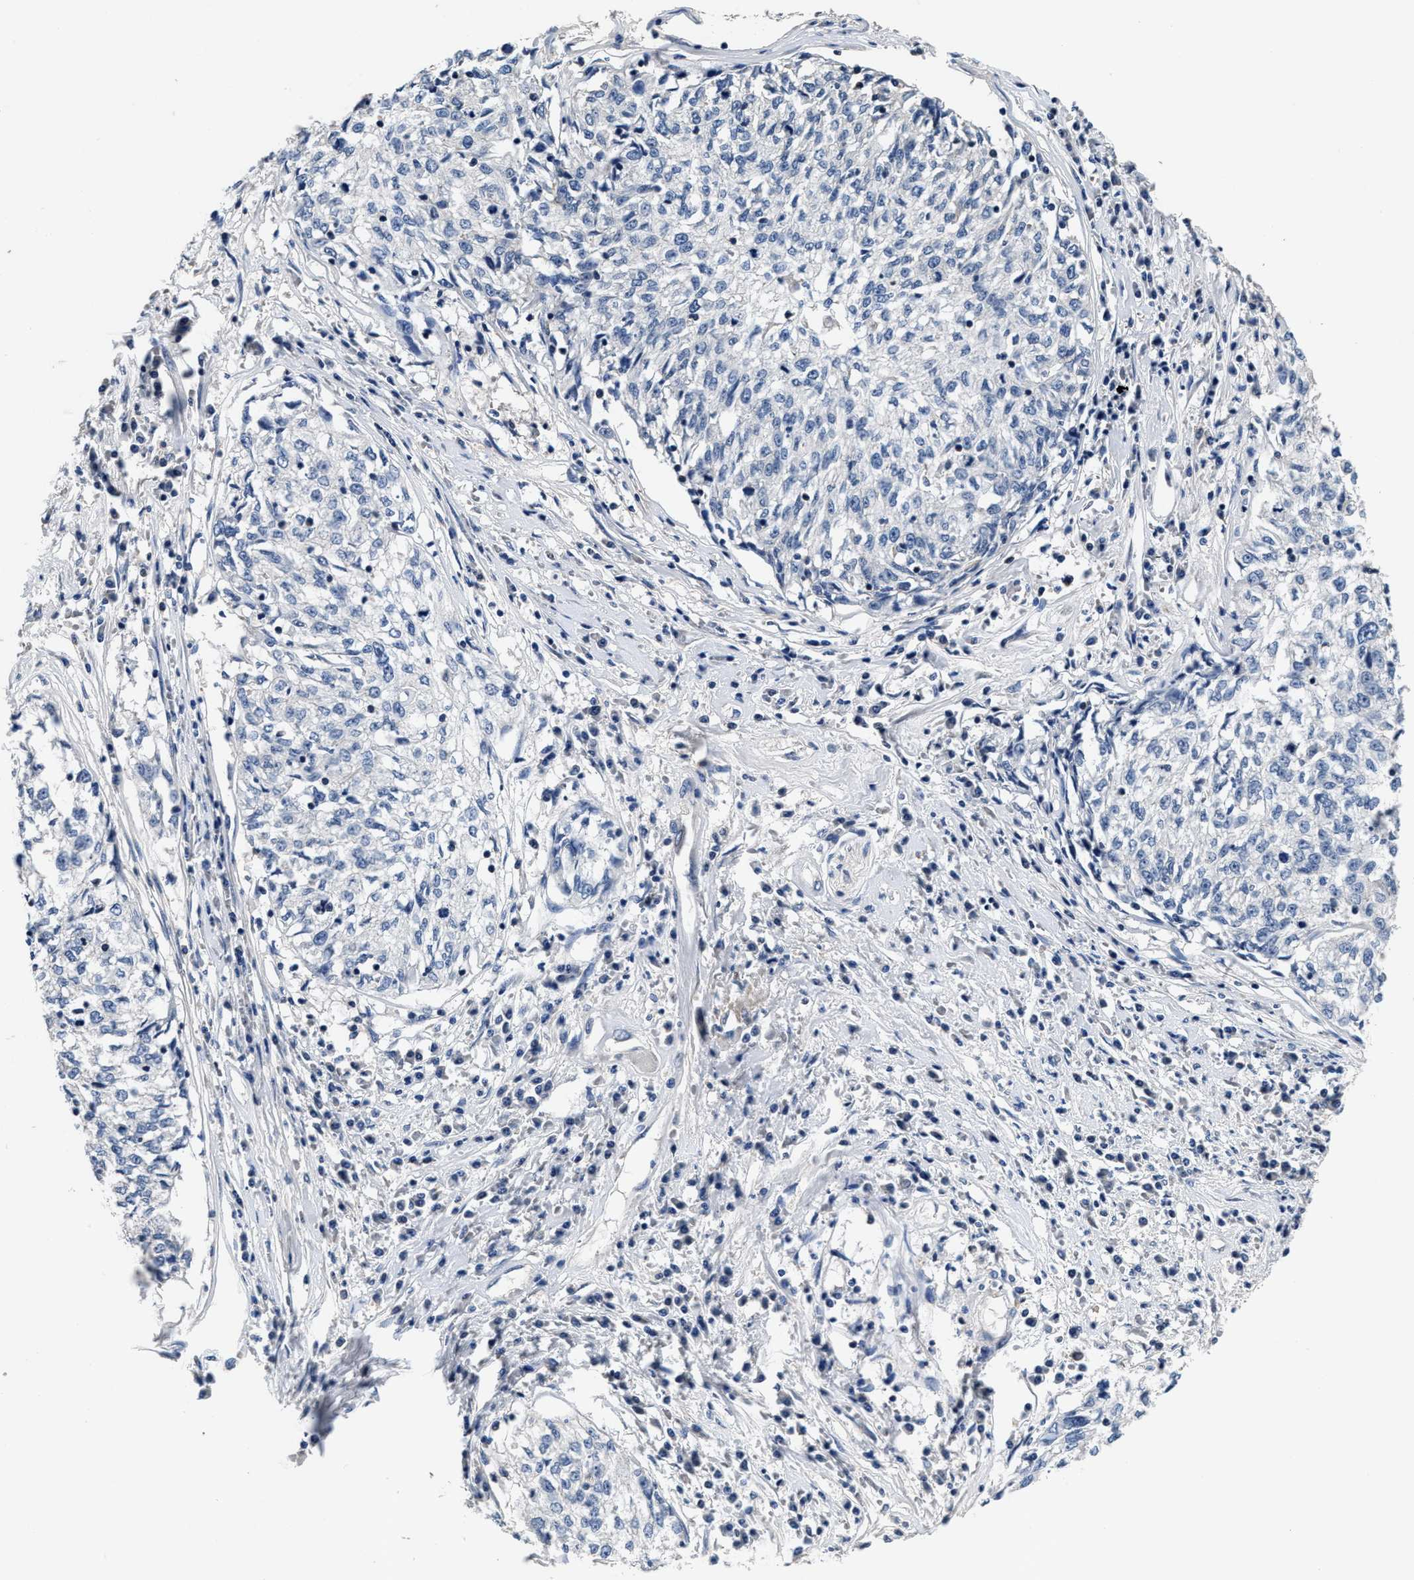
{"staining": {"intensity": "negative", "quantity": "none", "location": "none"}, "tissue": "cervical cancer", "cell_type": "Tumor cells", "image_type": "cancer", "snomed": [{"axis": "morphology", "description": "Squamous cell carcinoma, NOS"}, {"axis": "topography", "description": "Cervix"}], "caption": "Immunohistochemistry photomicrograph of neoplastic tissue: human cervical cancer stained with DAB displays no significant protein expression in tumor cells.", "gene": "ANKIB1", "patient": {"sex": "female", "age": 57}}